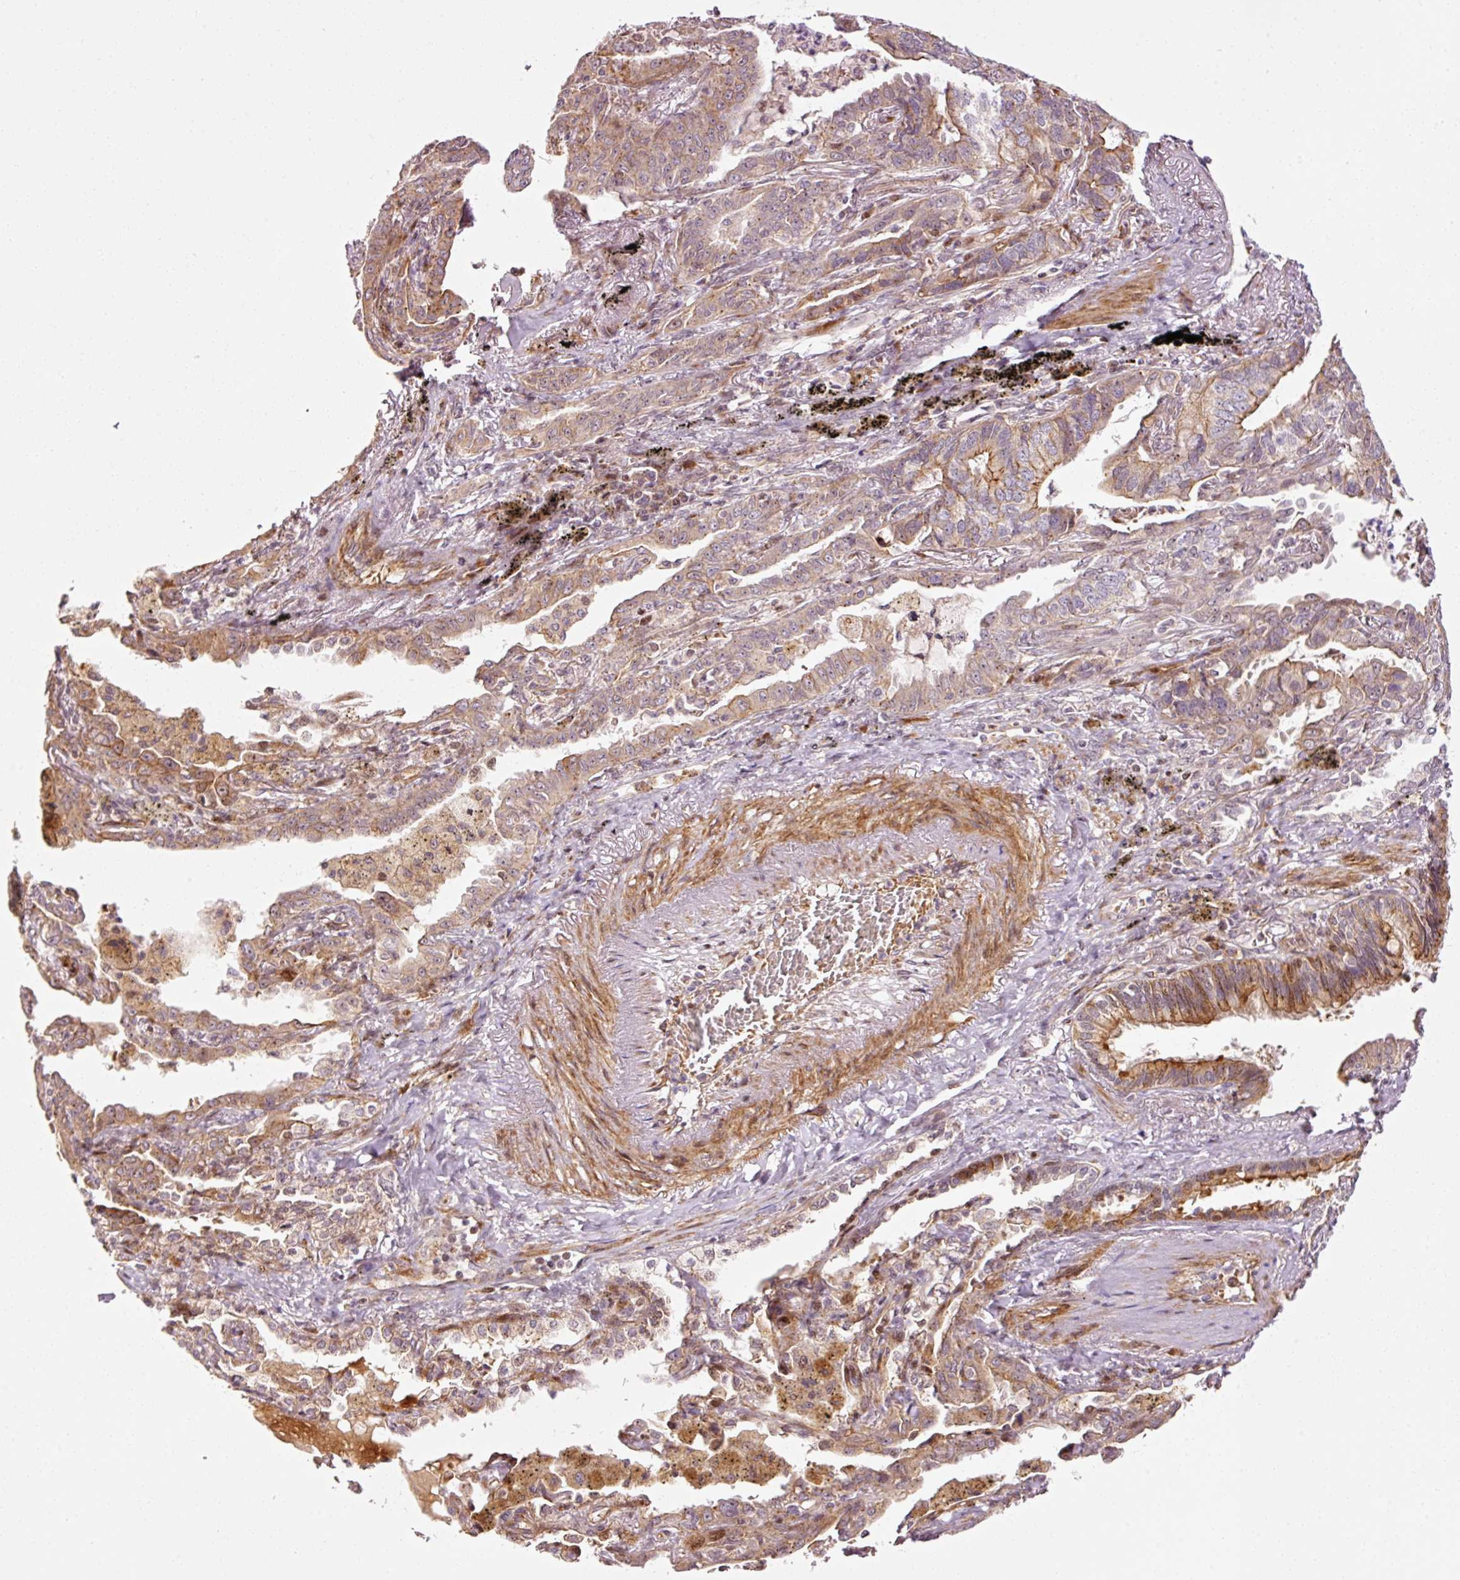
{"staining": {"intensity": "moderate", "quantity": "25%-75%", "location": "cytoplasmic/membranous"}, "tissue": "lung cancer", "cell_type": "Tumor cells", "image_type": "cancer", "snomed": [{"axis": "morphology", "description": "Adenocarcinoma, NOS"}, {"axis": "topography", "description": "Lung"}], "caption": "This micrograph displays lung adenocarcinoma stained with immunohistochemistry to label a protein in brown. The cytoplasmic/membranous of tumor cells show moderate positivity for the protein. Nuclei are counter-stained blue.", "gene": "ANKRD20A1", "patient": {"sex": "male", "age": 67}}